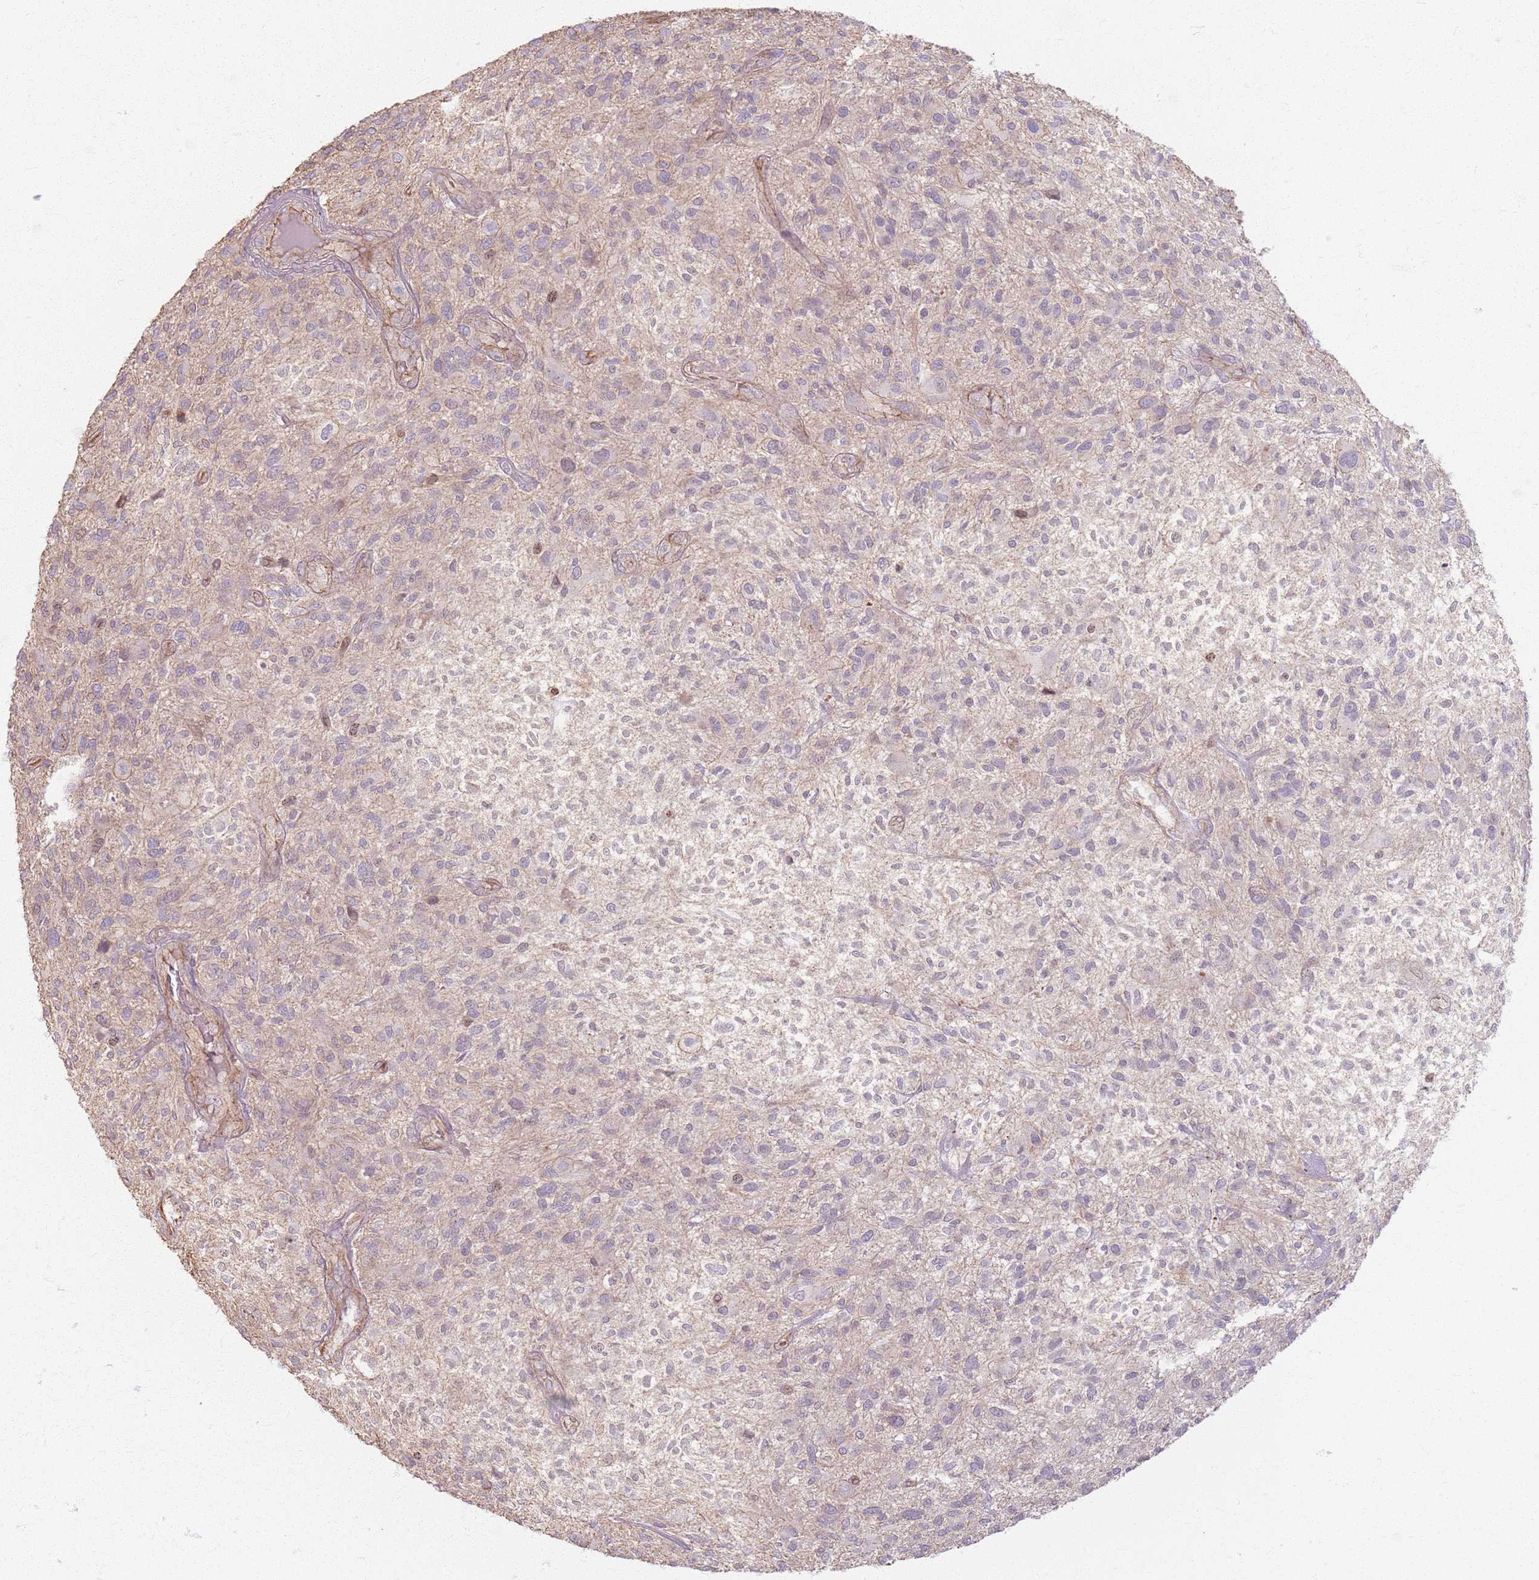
{"staining": {"intensity": "negative", "quantity": "none", "location": "none"}, "tissue": "glioma", "cell_type": "Tumor cells", "image_type": "cancer", "snomed": [{"axis": "morphology", "description": "Glioma, malignant, High grade"}, {"axis": "topography", "description": "Brain"}], "caption": "Immunohistochemistry (IHC) image of neoplastic tissue: glioma stained with DAB (3,3'-diaminobenzidine) demonstrates no significant protein staining in tumor cells.", "gene": "KCNA5", "patient": {"sex": "male", "age": 47}}